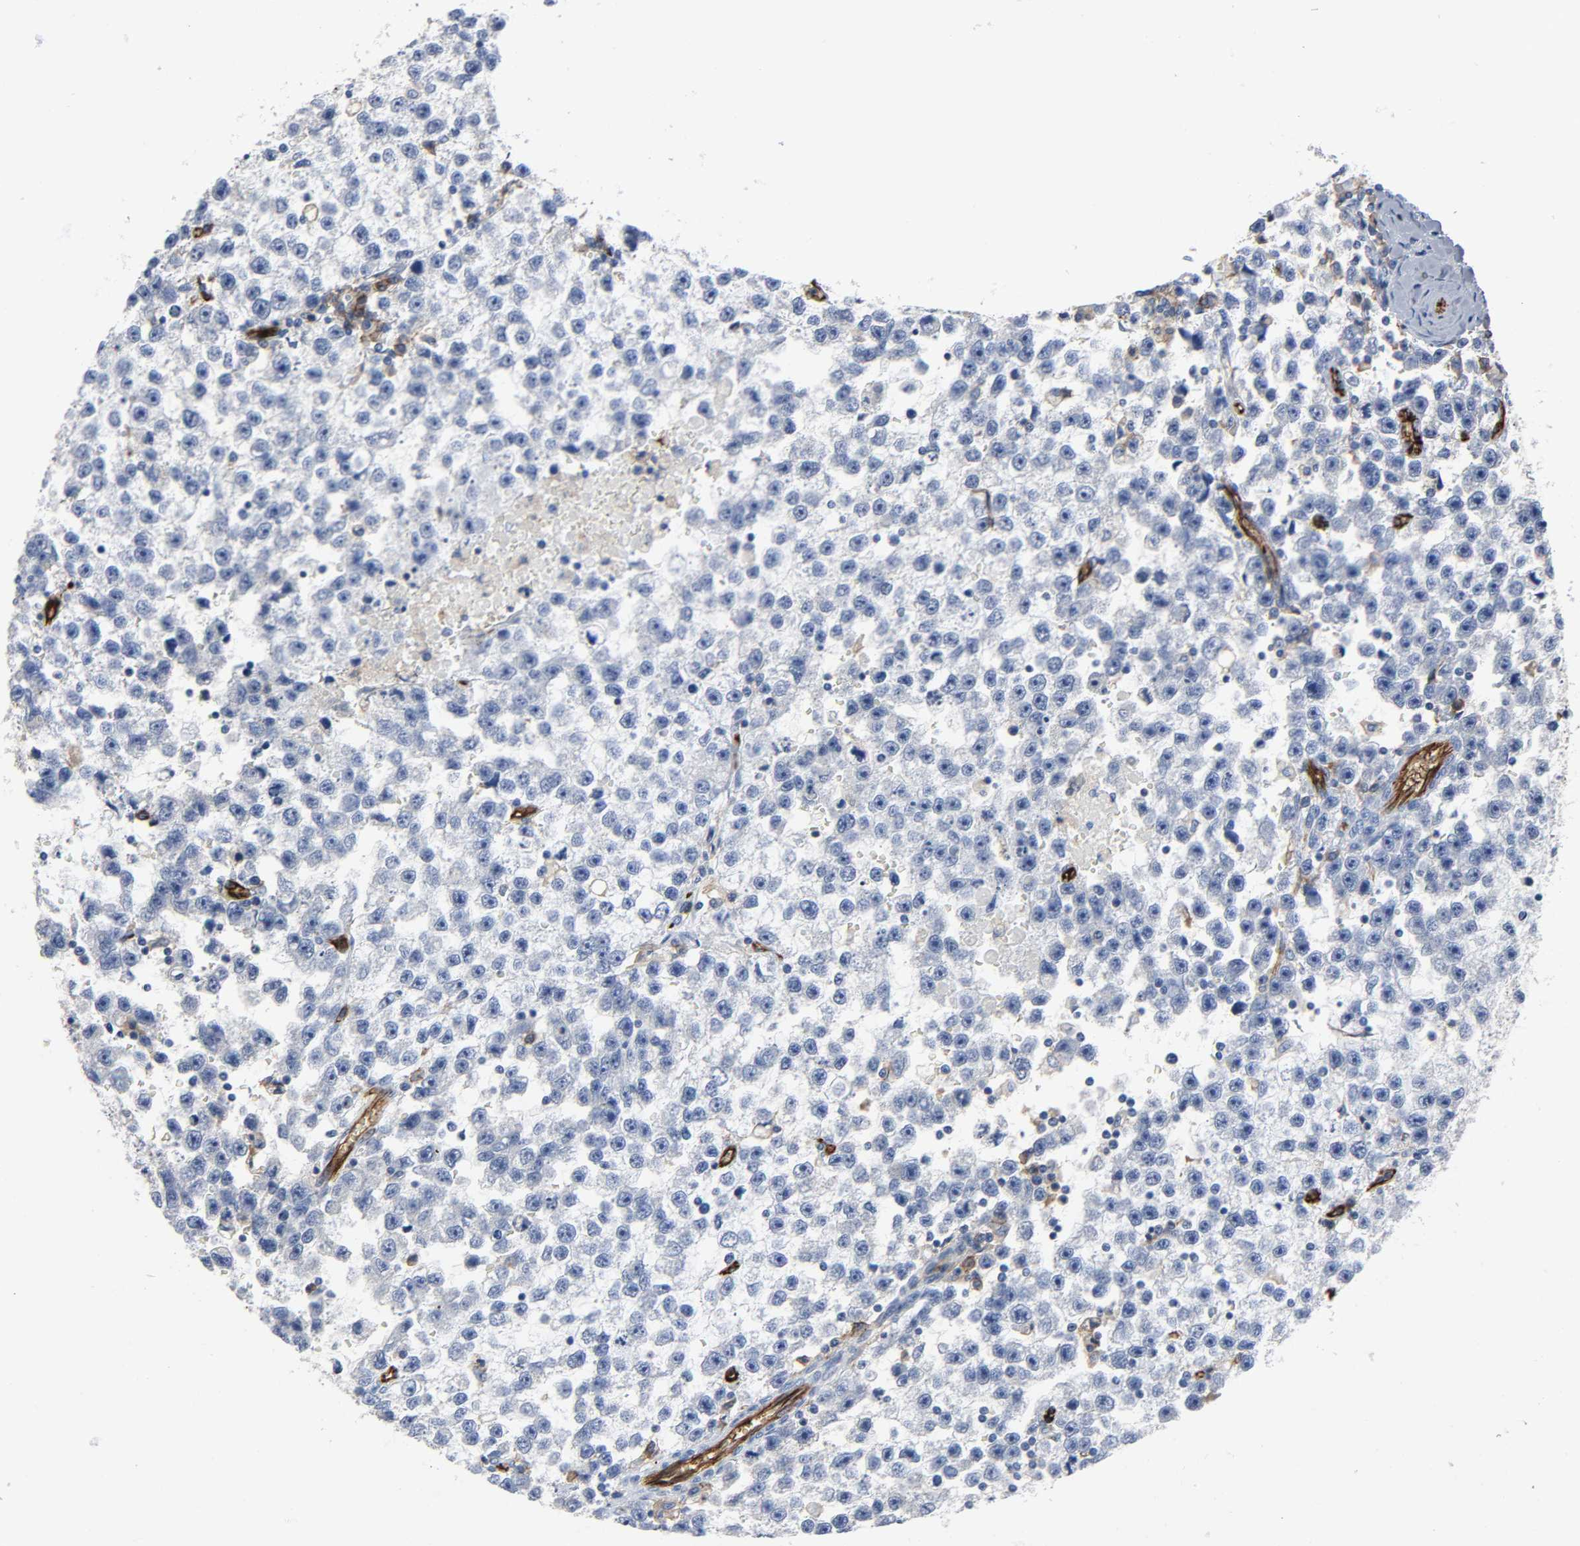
{"staining": {"intensity": "negative", "quantity": "none", "location": "none"}, "tissue": "testis cancer", "cell_type": "Tumor cells", "image_type": "cancer", "snomed": [{"axis": "morphology", "description": "Seminoma, NOS"}, {"axis": "topography", "description": "Testis"}], "caption": "Immunohistochemical staining of testis seminoma shows no significant positivity in tumor cells.", "gene": "PECAM1", "patient": {"sex": "male", "age": 33}}